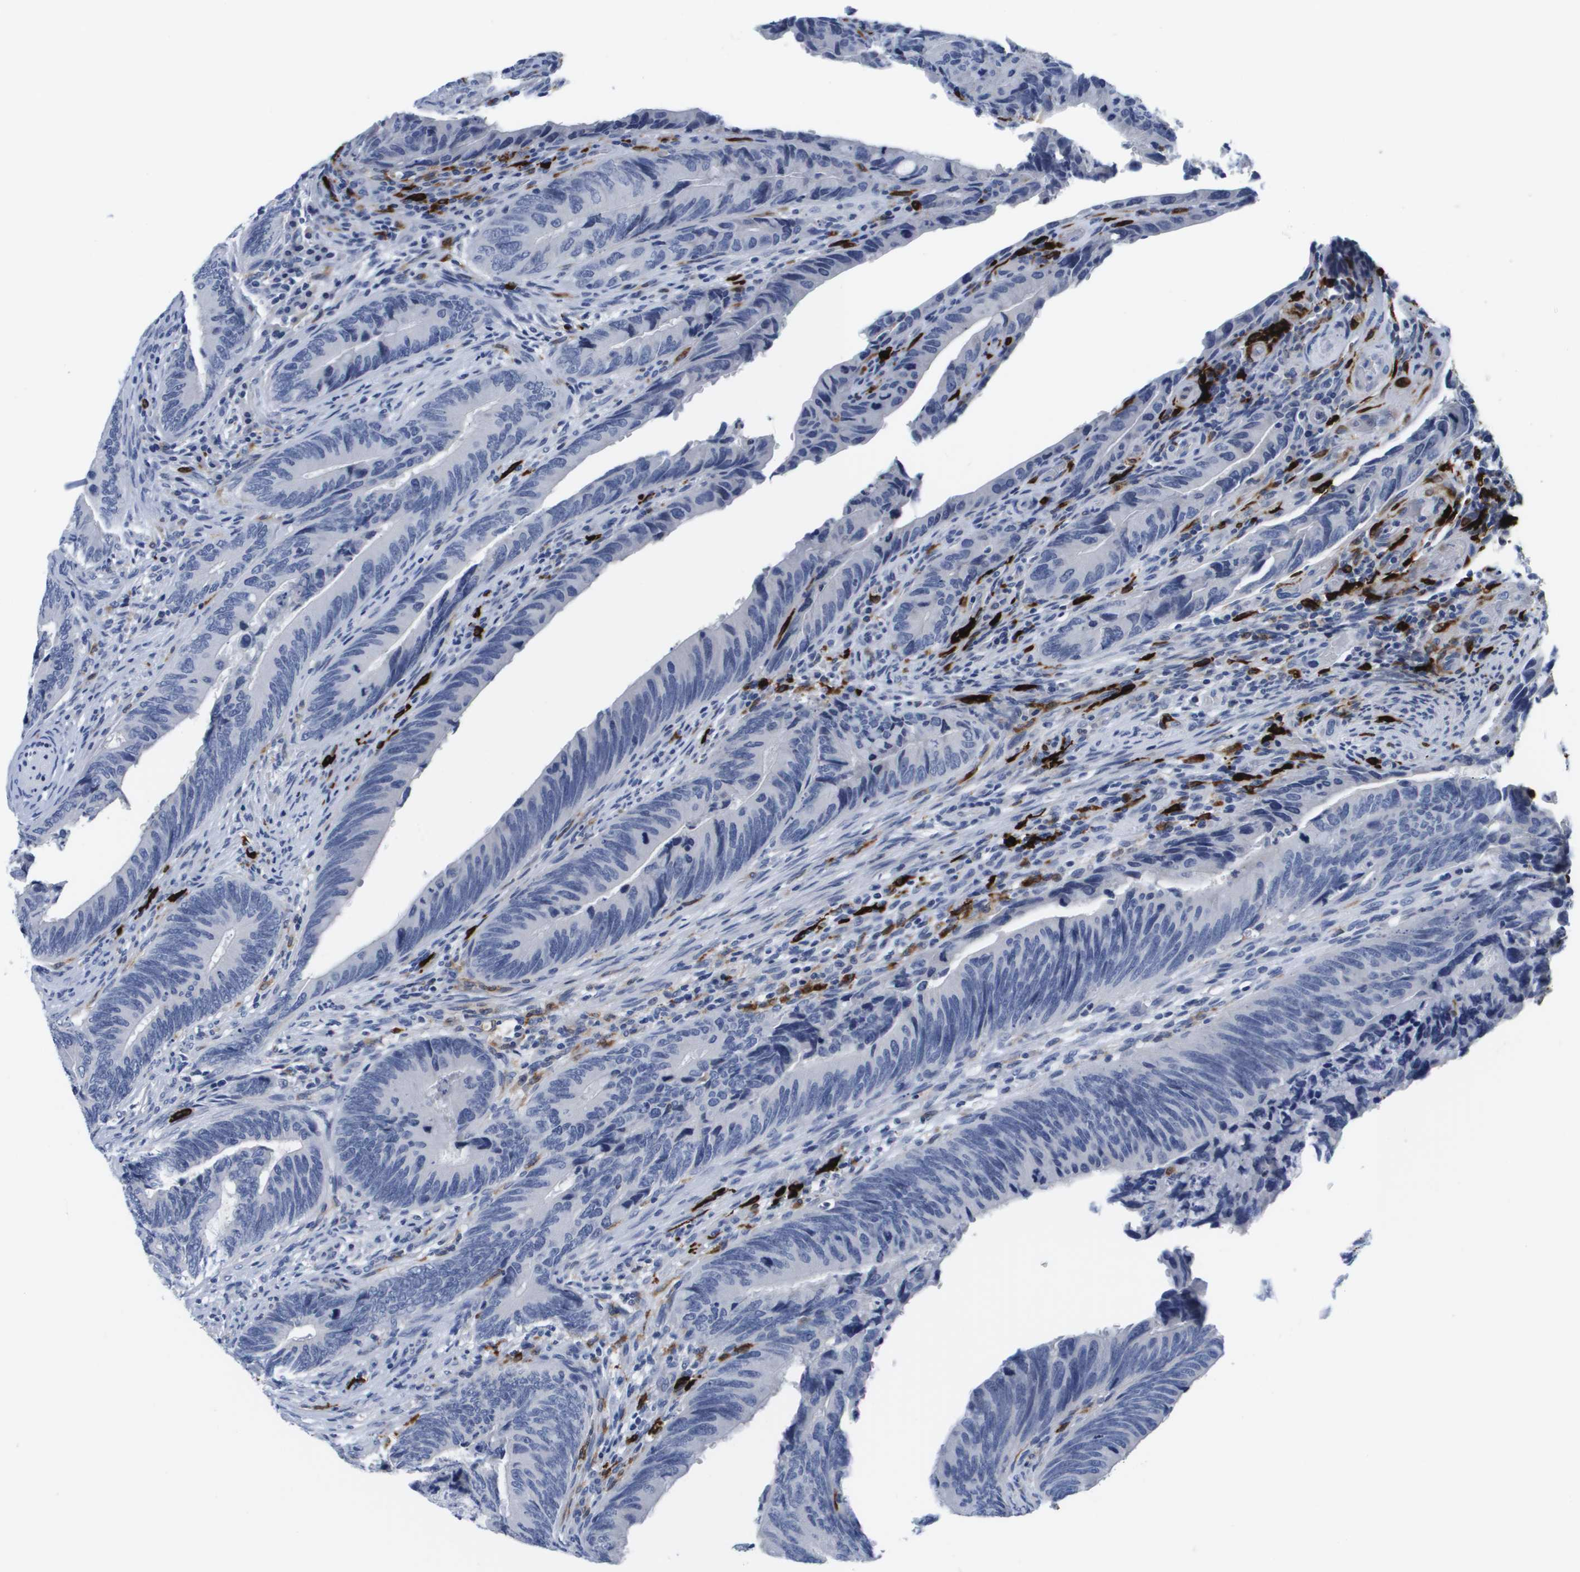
{"staining": {"intensity": "negative", "quantity": "none", "location": "none"}, "tissue": "colorectal cancer", "cell_type": "Tumor cells", "image_type": "cancer", "snomed": [{"axis": "morphology", "description": "Normal tissue, NOS"}, {"axis": "morphology", "description": "Adenocarcinoma, NOS"}, {"axis": "topography", "description": "Colon"}], "caption": "Colorectal cancer (adenocarcinoma) was stained to show a protein in brown. There is no significant positivity in tumor cells.", "gene": "HMOX1", "patient": {"sex": "male", "age": 56}}